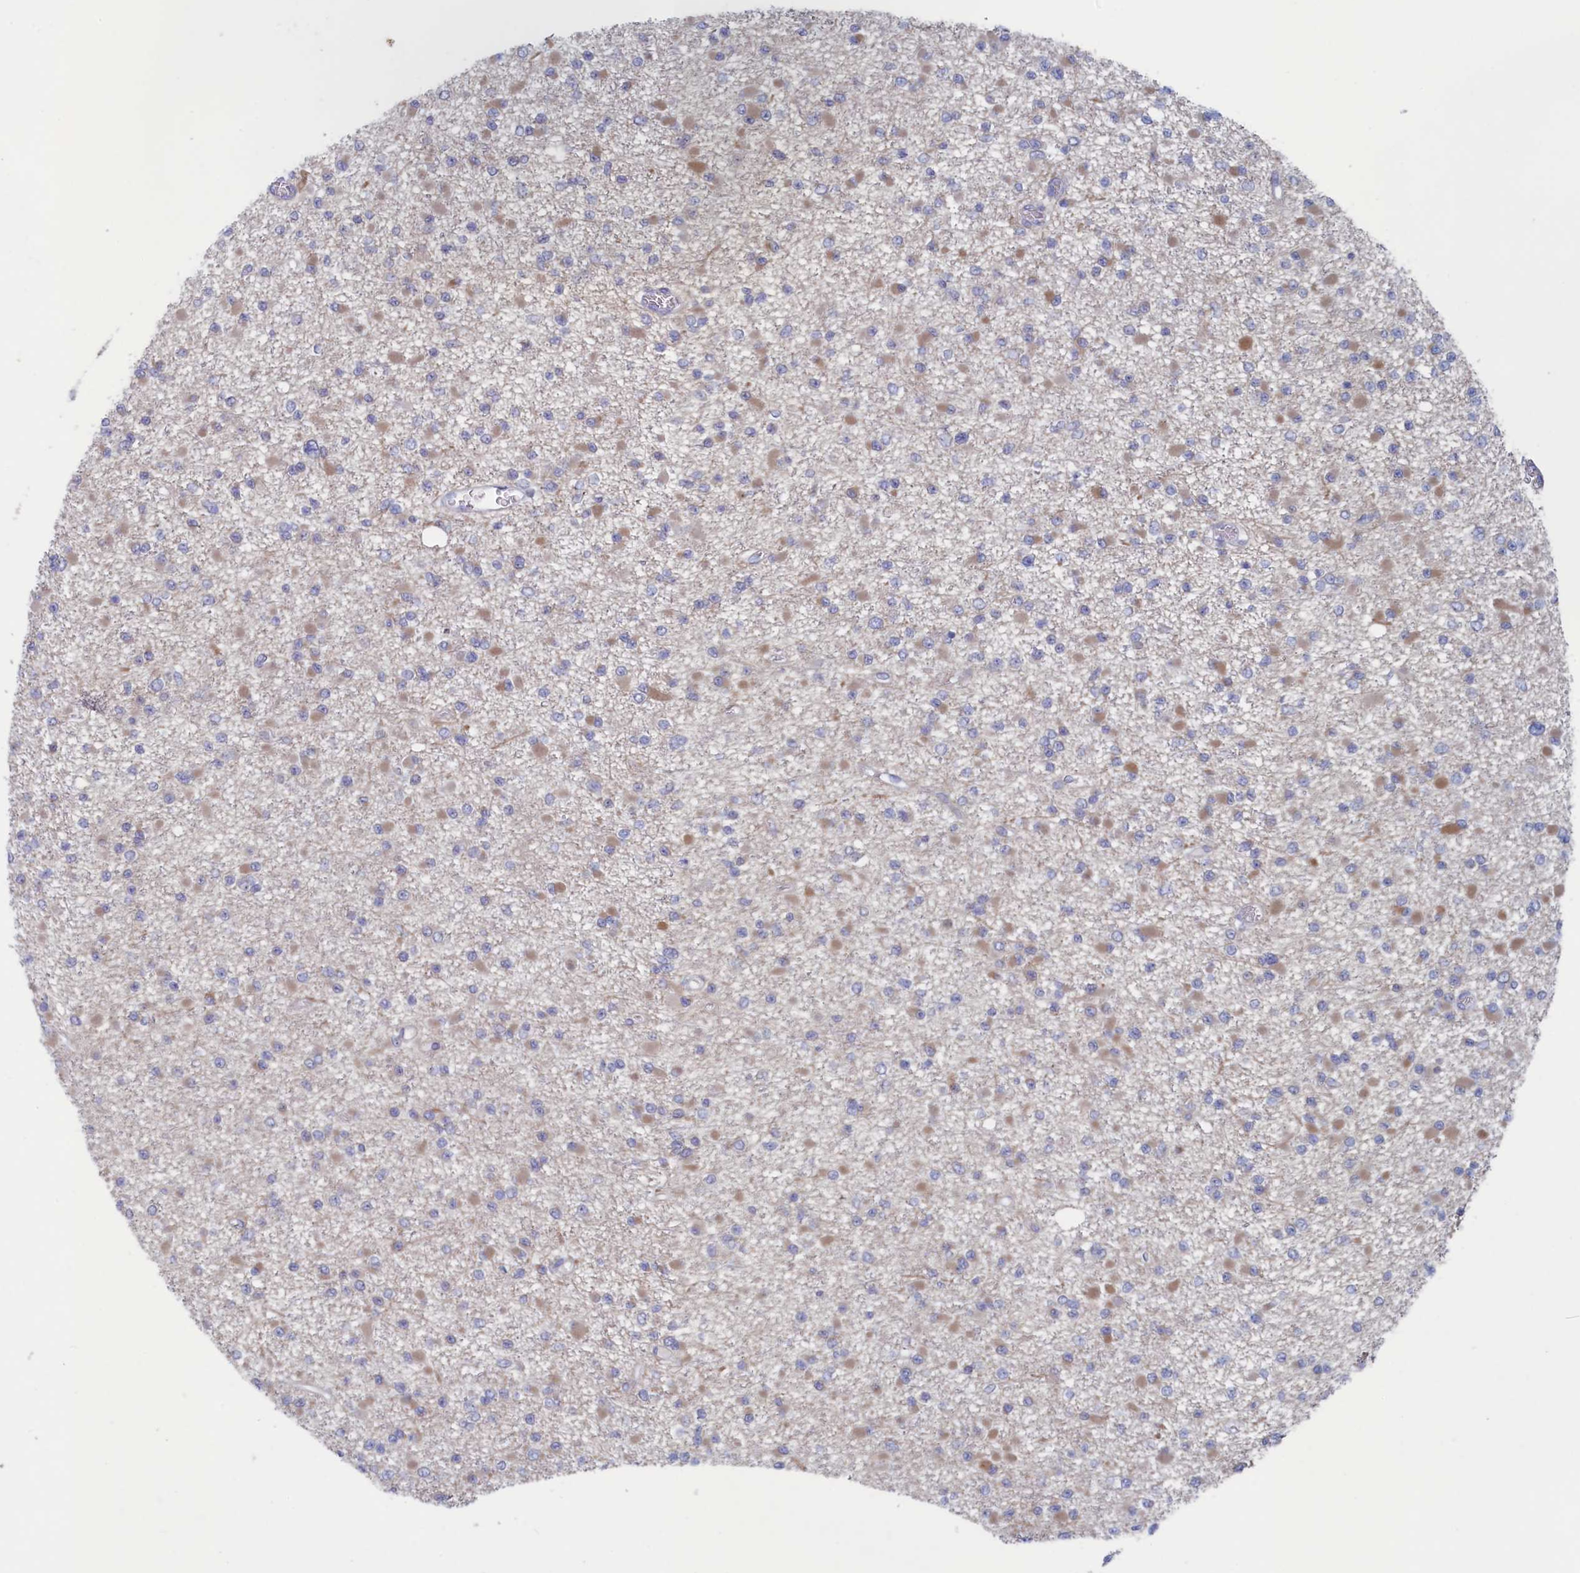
{"staining": {"intensity": "negative", "quantity": "none", "location": "none"}, "tissue": "glioma", "cell_type": "Tumor cells", "image_type": "cancer", "snomed": [{"axis": "morphology", "description": "Glioma, malignant, Low grade"}, {"axis": "topography", "description": "Brain"}], "caption": "Immunohistochemical staining of malignant low-grade glioma demonstrates no significant expression in tumor cells.", "gene": "WDR76", "patient": {"sex": "female", "age": 22}}